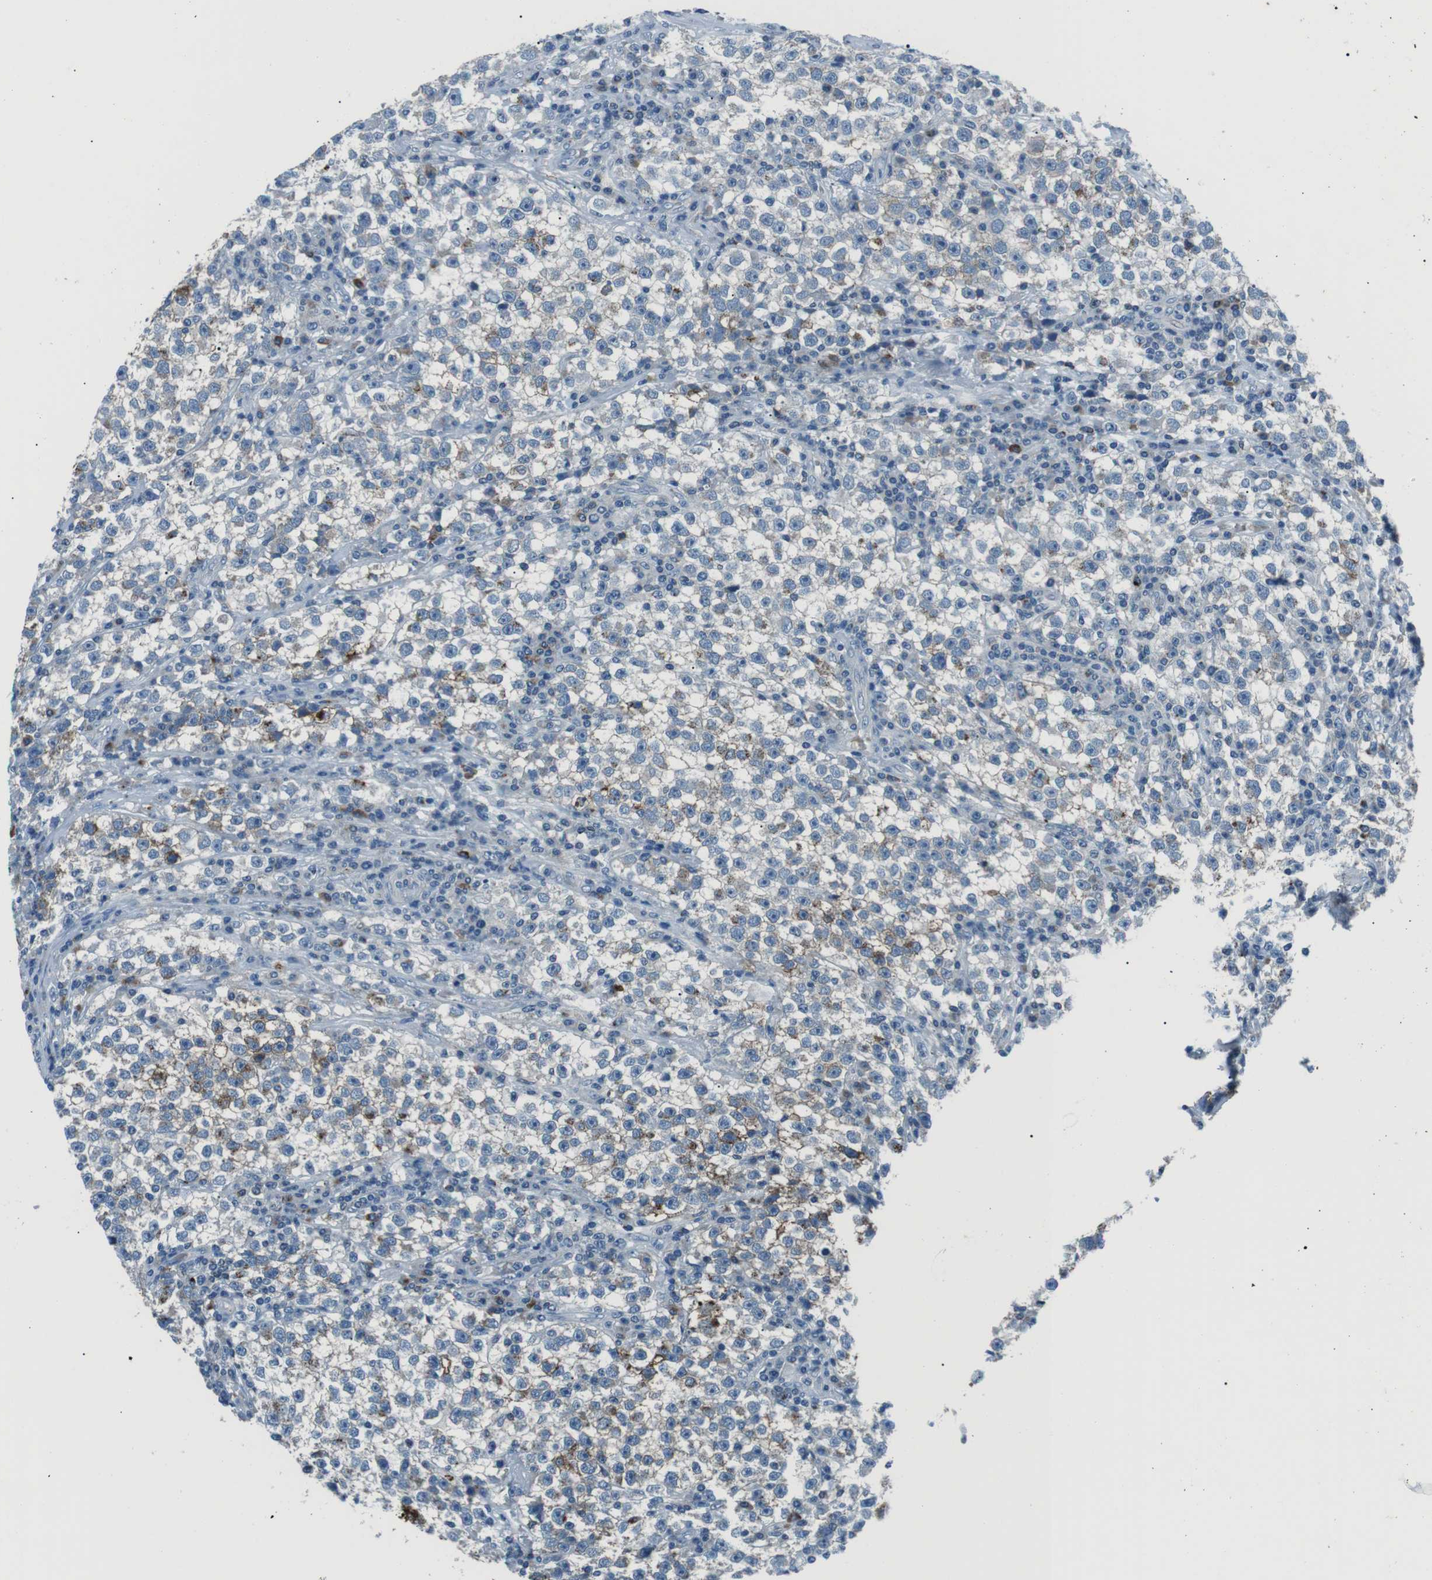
{"staining": {"intensity": "moderate", "quantity": "<25%", "location": "cytoplasmic/membranous"}, "tissue": "testis cancer", "cell_type": "Tumor cells", "image_type": "cancer", "snomed": [{"axis": "morphology", "description": "Seminoma, NOS"}, {"axis": "topography", "description": "Testis"}], "caption": "The image shows staining of testis seminoma, revealing moderate cytoplasmic/membranous protein staining (brown color) within tumor cells.", "gene": "ST6GAL1", "patient": {"sex": "male", "age": 22}}